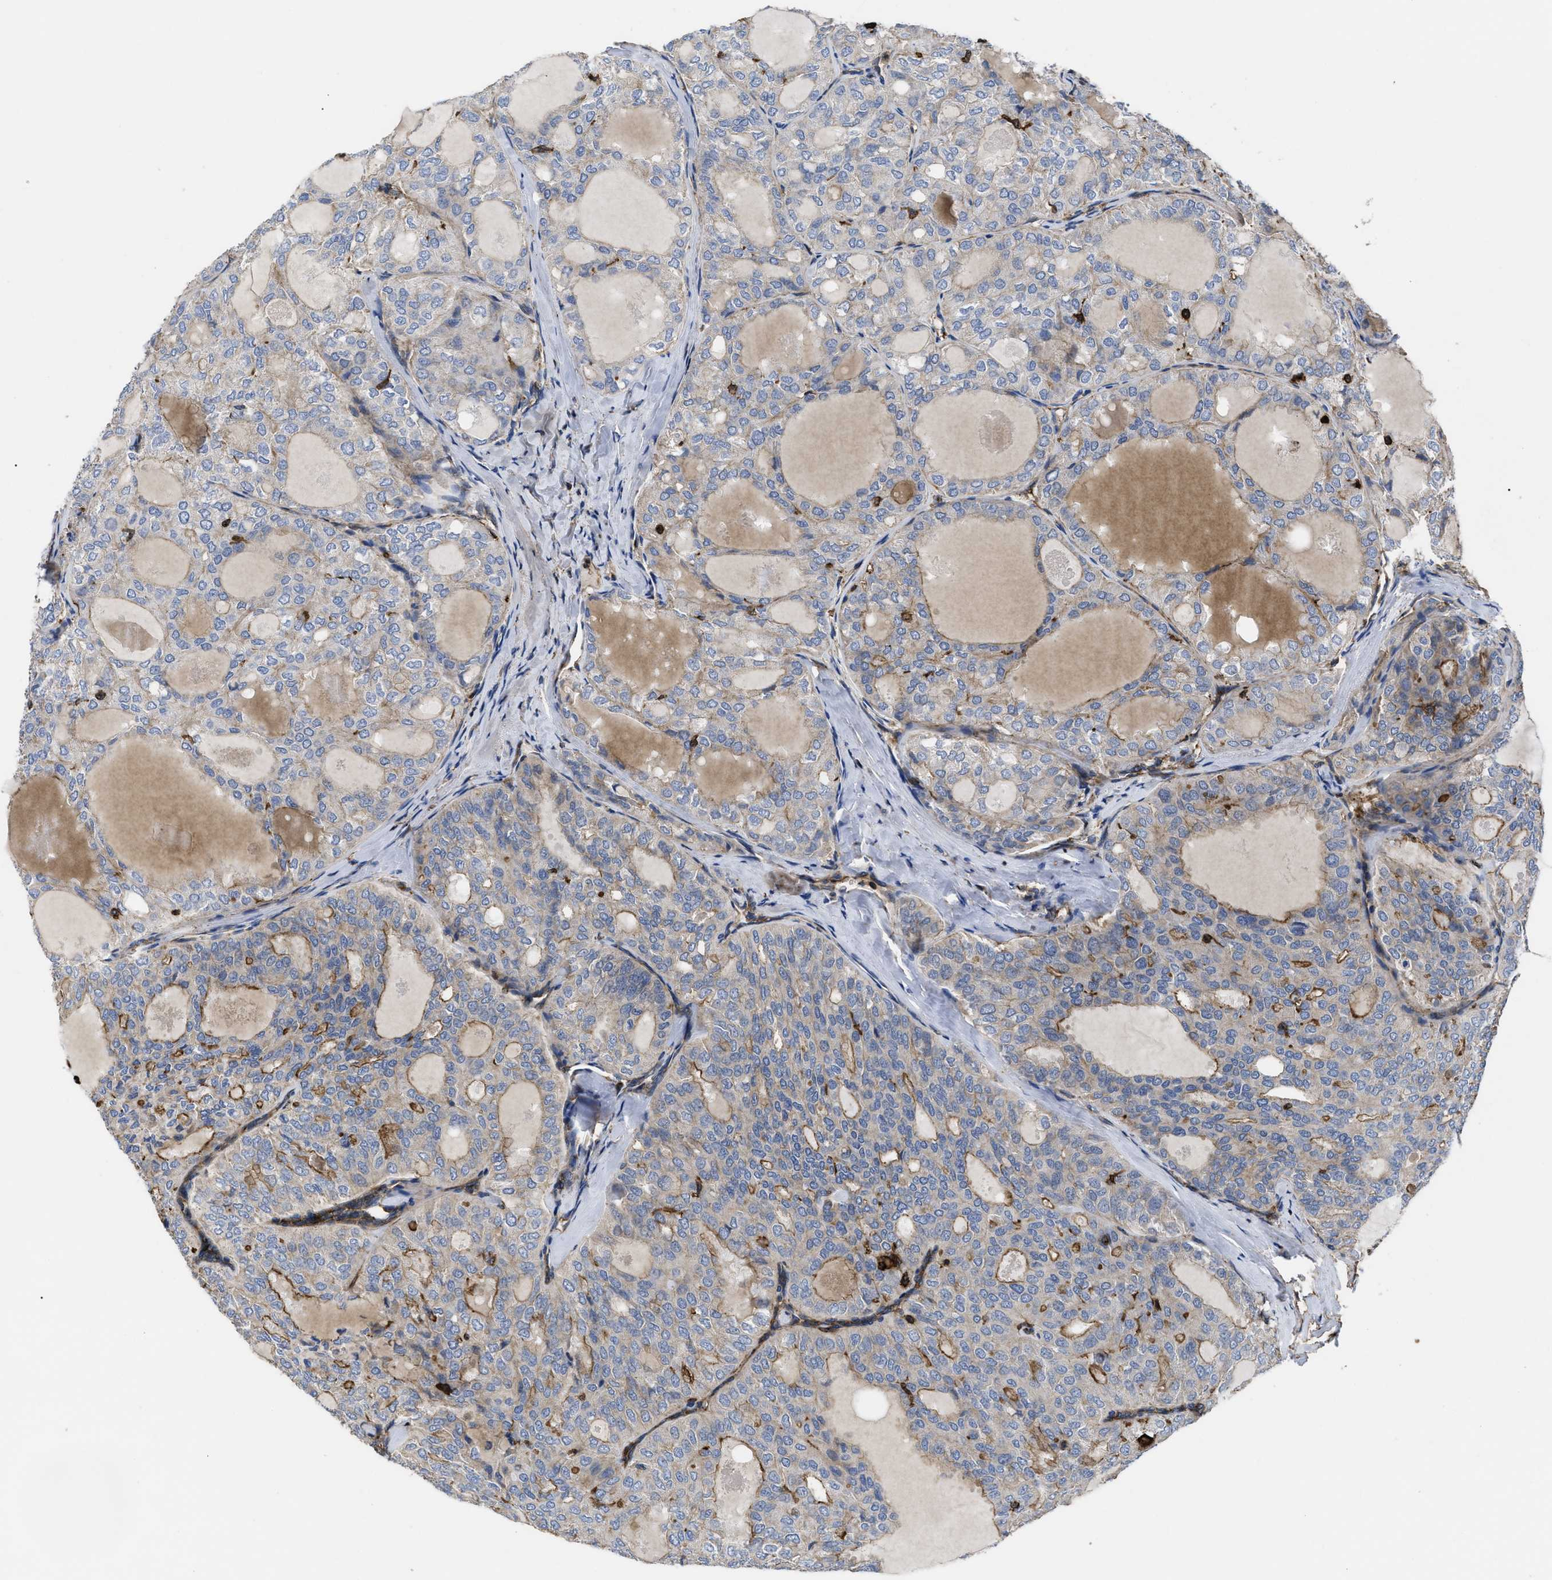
{"staining": {"intensity": "moderate", "quantity": "25%-75%", "location": "cytoplasmic/membranous"}, "tissue": "thyroid cancer", "cell_type": "Tumor cells", "image_type": "cancer", "snomed": [{"axis": "morphology", "description": "Follicular adenoma carcinoma, NOS"}, {"axis": "topography", "description": "Thyroid gland"}], "caption": "A high-resolution image shows immunohistochemistry (IHC) staining of follicular adenoma carcinoma (thyroid), which demonstrates moderate cytoplasmic/membranous positivity in about 25%-75% of tumor cells.", "gene": "SCUBE2", "patient": {"sex": "male", "age": 75}}